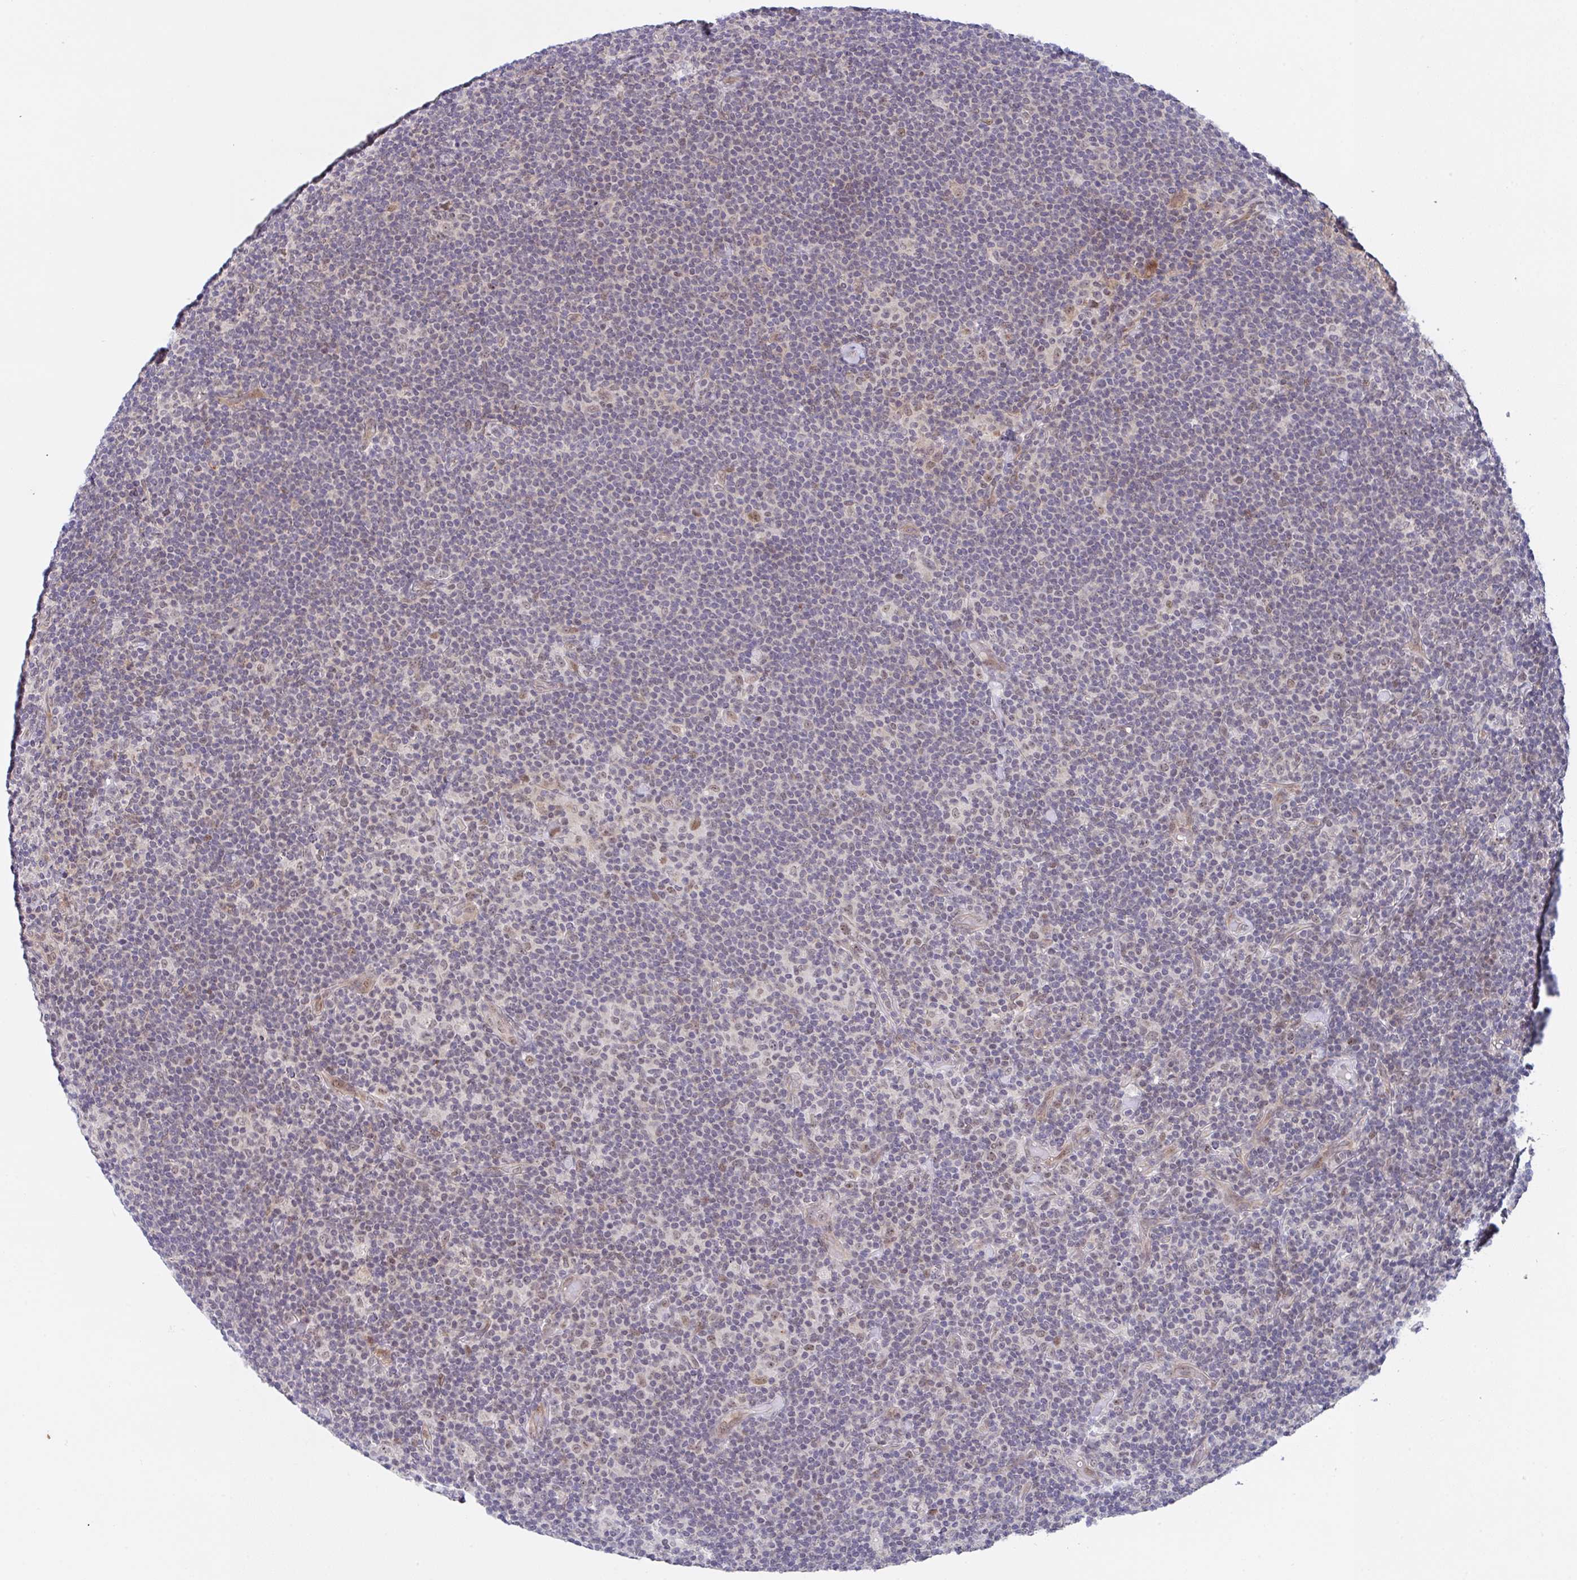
{"staining": {"intensity": "moderate", "quantity": "25%-75%", "location": "nuclear"}, "tissue": "lymphoma", "cell_type": "Tumor cells", "image_type": "cancer", "snomed": [{"axis": "morphology", "description": "Hodgkin's disease, NOS"}, {"axis": "topography", "description": "Lymph node"}], "caption": "Protein staining of Hodgkin's disease tissue shows moderate nuclear expression in about 25%-75% of tumor cells. Immunohistochemistry (ihc) stains the protein of interest in brown and the nuclei are stained blue.", "gene": "RBM18", "patient": {"sex": "female", "age": 57}}